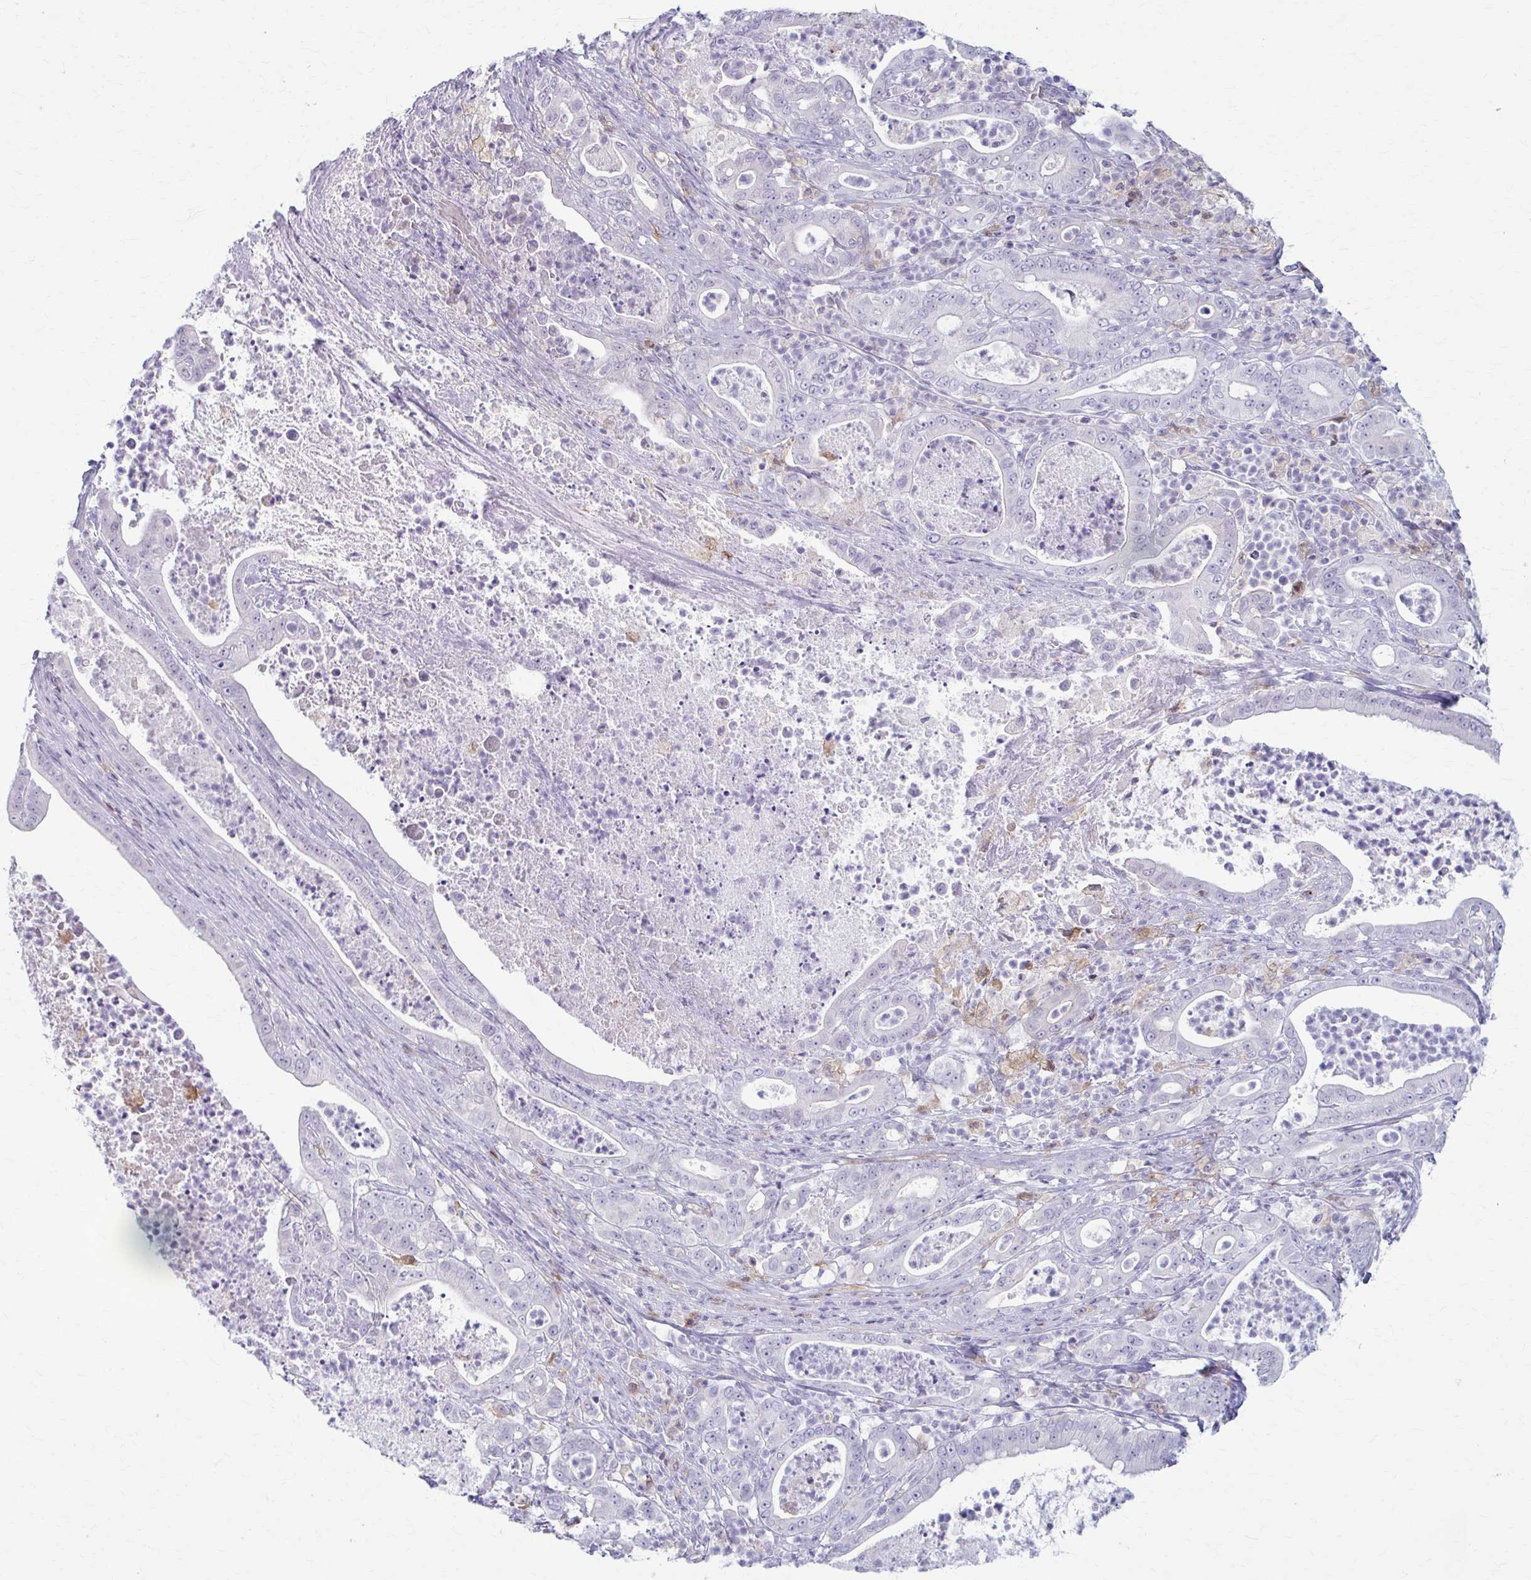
{"staining": {"intensity": "negative", "quantity": "none", "location": "none"}, "tissue": "pancreatic cancer", "cell_type": "Tumor cells", "image_type": "cancer", "snomed": [{"axis": "morphology", "description": "Adenocarcinoma, NOS"}, {"axis": "topography", "description": "Pancreas"}], "caption": "DAB (3,3'-diaminobenzidine) immunohistochemical staining of human pancreatic cancer (adenocarcinoma) demonstrates no significant staining in tumor cells. Brightfield microscopy of immunohistochemistry stained with DAB (brown) and hematoxylin (blue), captured at high magnification.", "gene": "LDLRAP1", "patient": {"sex": "male", "age": 71}}